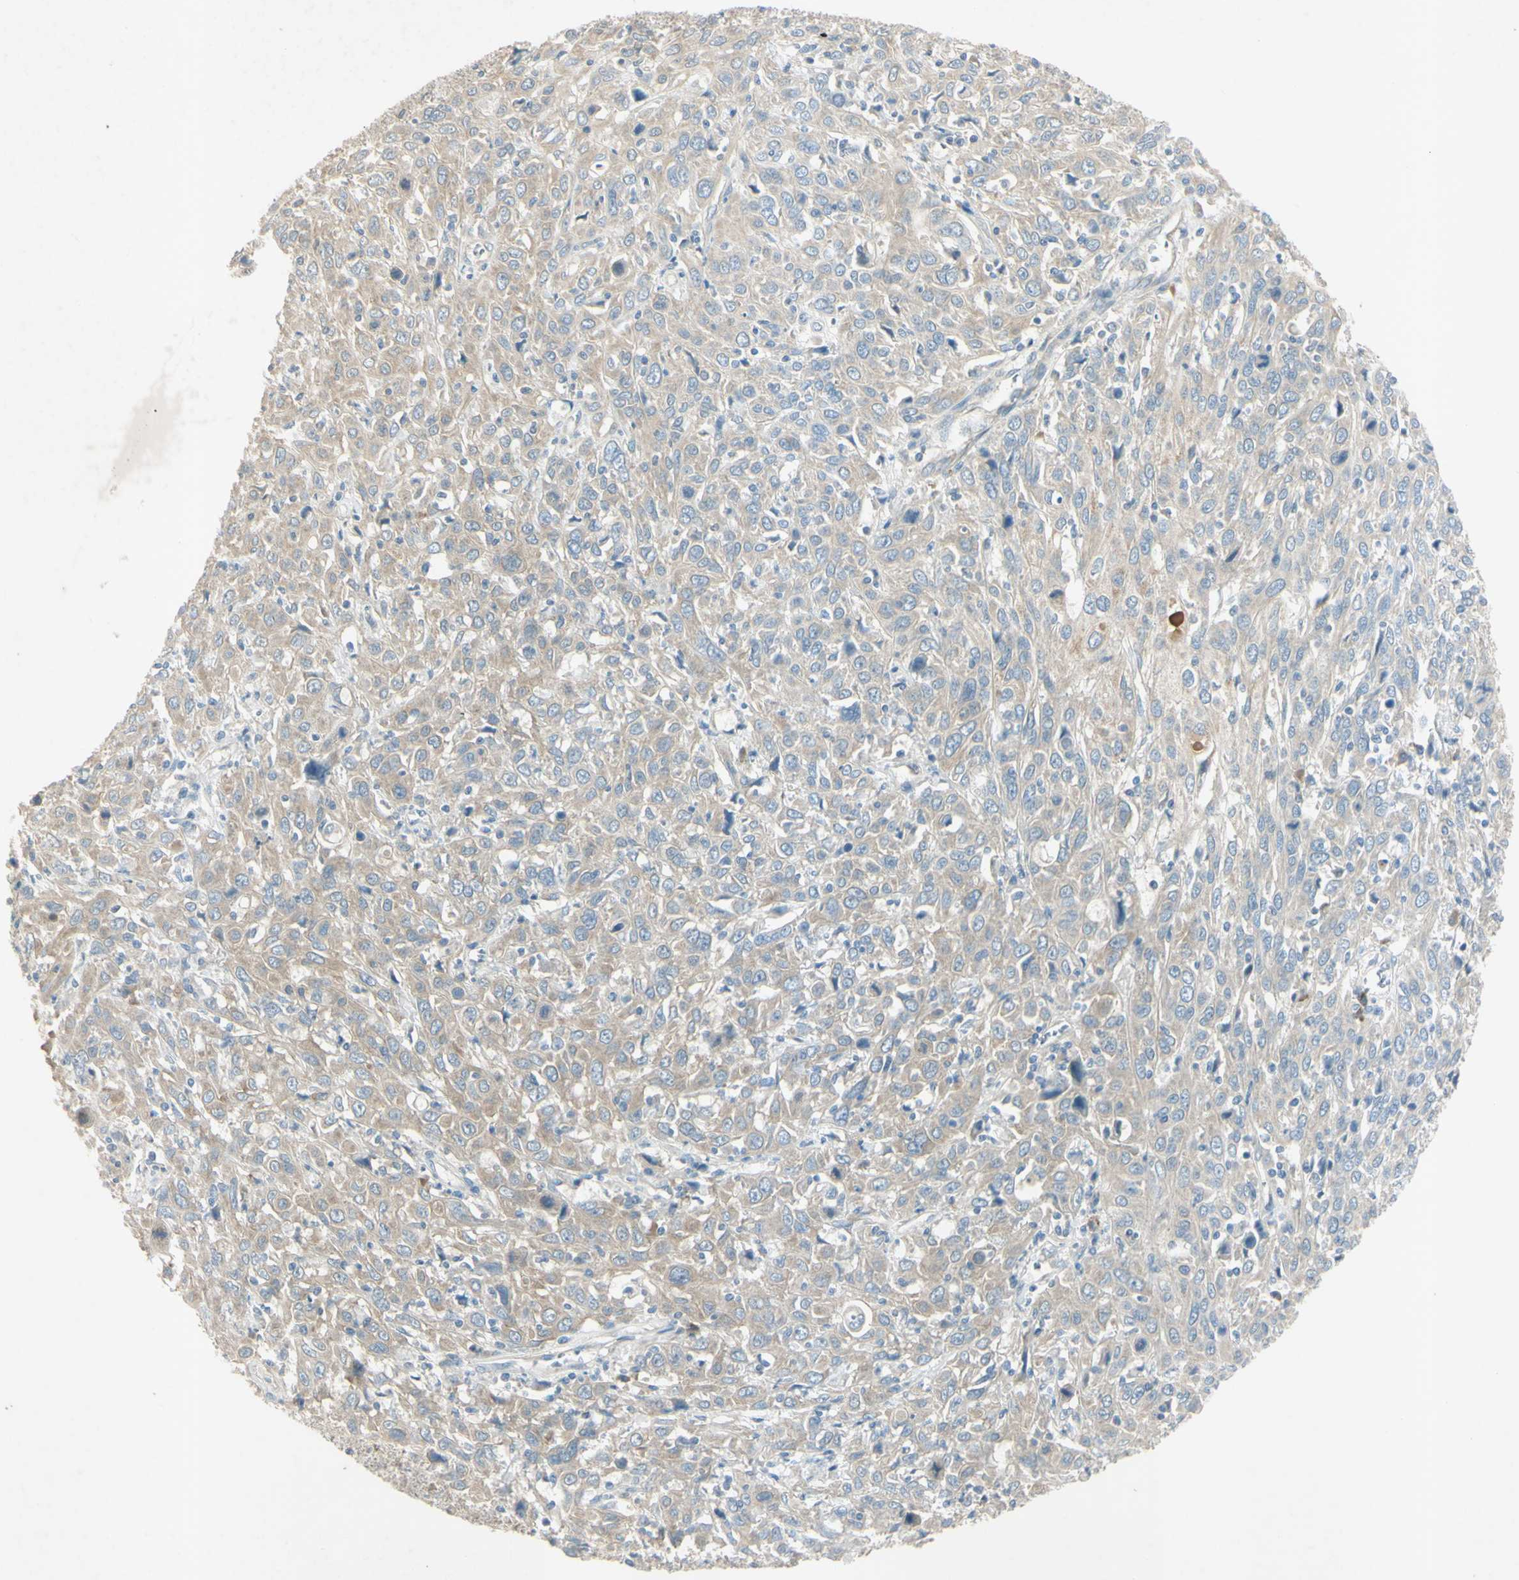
{"staining": {"intensity": "weak", "quantity": "25%-75%", "location": "cytoplasmic/membranous"}, "tissue": "cervical cancer", "cell_type": "Tumor cells", "image_type": "cancer", "snomed": [{"axis": "morphology", "description": "Squamous cell carcinoma, NOS"}, {"axis": "topography", "description": "Cervix"}], "caption": "A histopathology image of cervical cancer stained for a protein reveals weak cytoplasmic/membranous brown staining in tumor cells. (DAB (3,3'-diaminobenzidine) IHC with brightfield microscopy, high magnification).", "gene": "AATK", "patient": {"sex": "female", "age": 46}}